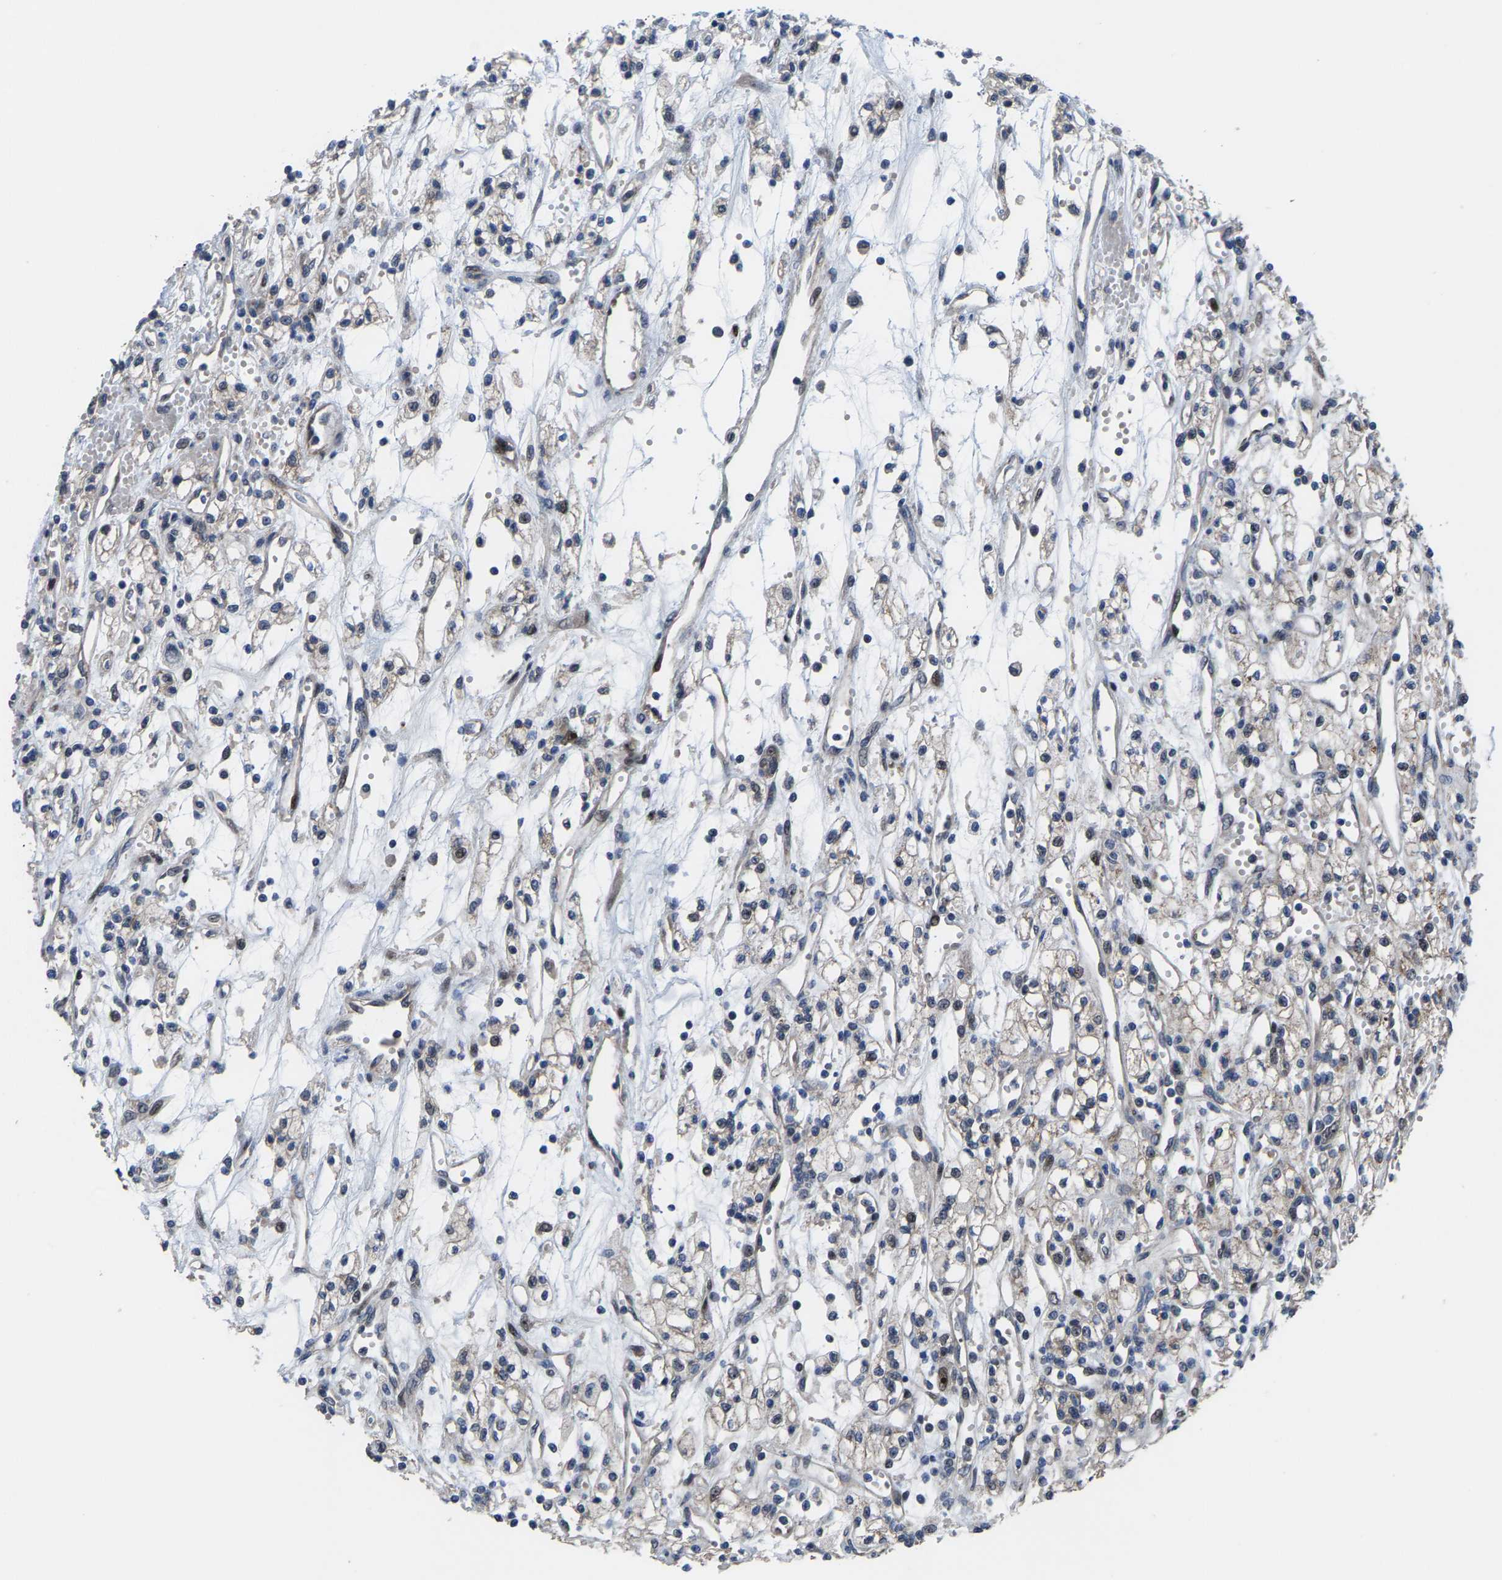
{"staining": {"intensity": "weak", "quantity": "<25%", "location": "cytoplasmic/membranous"}, "tissue": "renal cancer", "cell_type": "Tumor cells", "image_type": "cancer", "snomed": [{"axis": "morphology", "description": "Adenocarcinoma, NOS"}, {"axis": "topography", "description": "Kidney"}], "caption": "There is no significant positivity in tumor cells of renal cancer.", "gene": "HAUS6", "patient": {"sex": "male", "age": 59}}